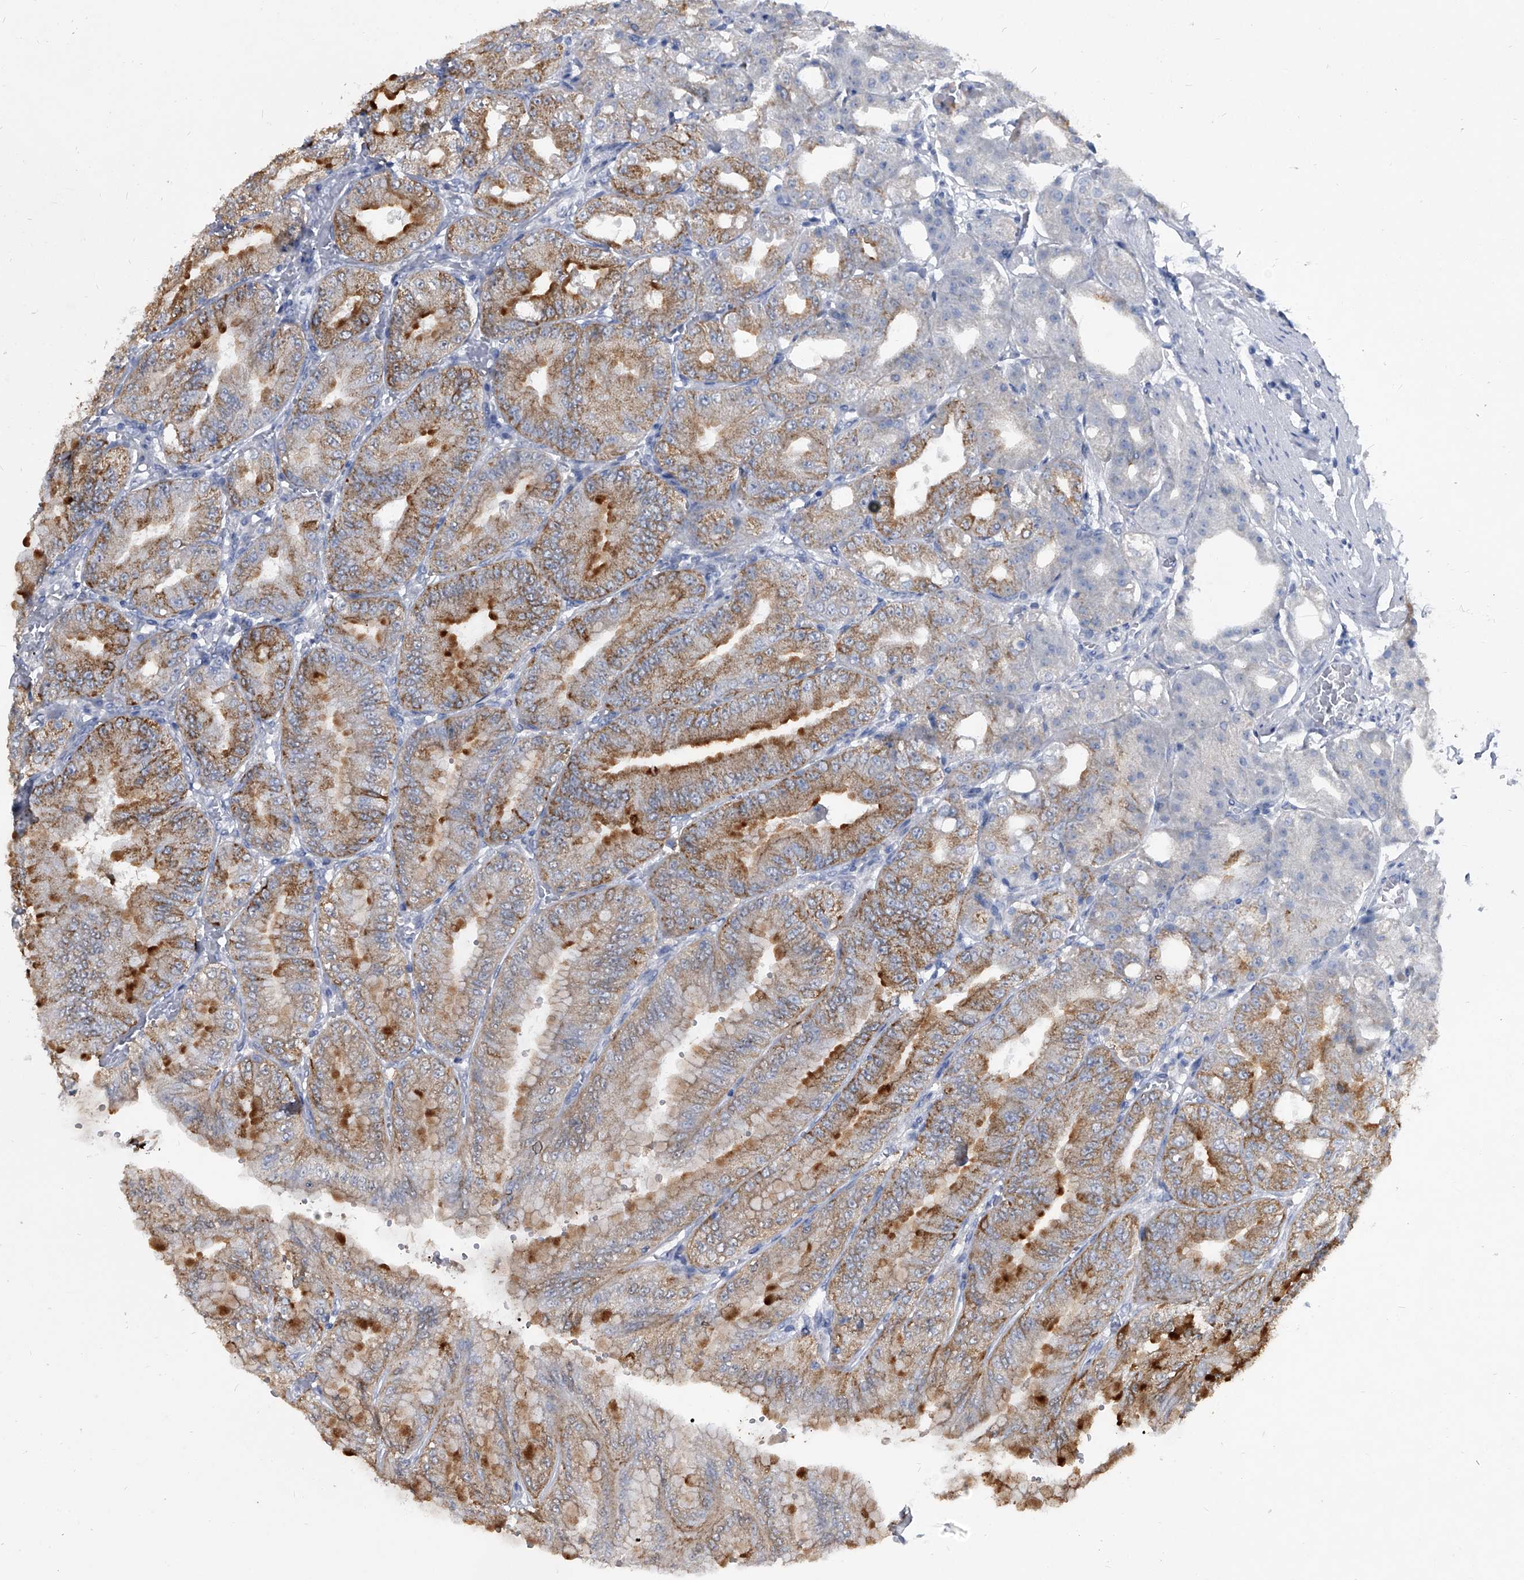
{"staining": {"intensity": "strong", "quantity": ">75%", "location": "cytoplasmic/membranous"}, "tissue": "stomach", "cell_type": "Glandular cells", "image_type": "normal", "snomed": [{"axis": "morphology", "description": "Normal tissue, NOS"}, {"axis": "topography", "description": "Stomach, lower"}], "caption": "A brown stain shows strong cytoplasmic/membranous positivity of a protein in glandular cells of unremarkable human stomach. The staining was performed using DAB (3,3'-diaminobenzidine) to visualize the protein expression in brown, while the nuclei were stained in blue with hematoxylin (Magnification: 20x).", "gene": "BCAS1", "patient": {"sex": "male", "age": 71}}